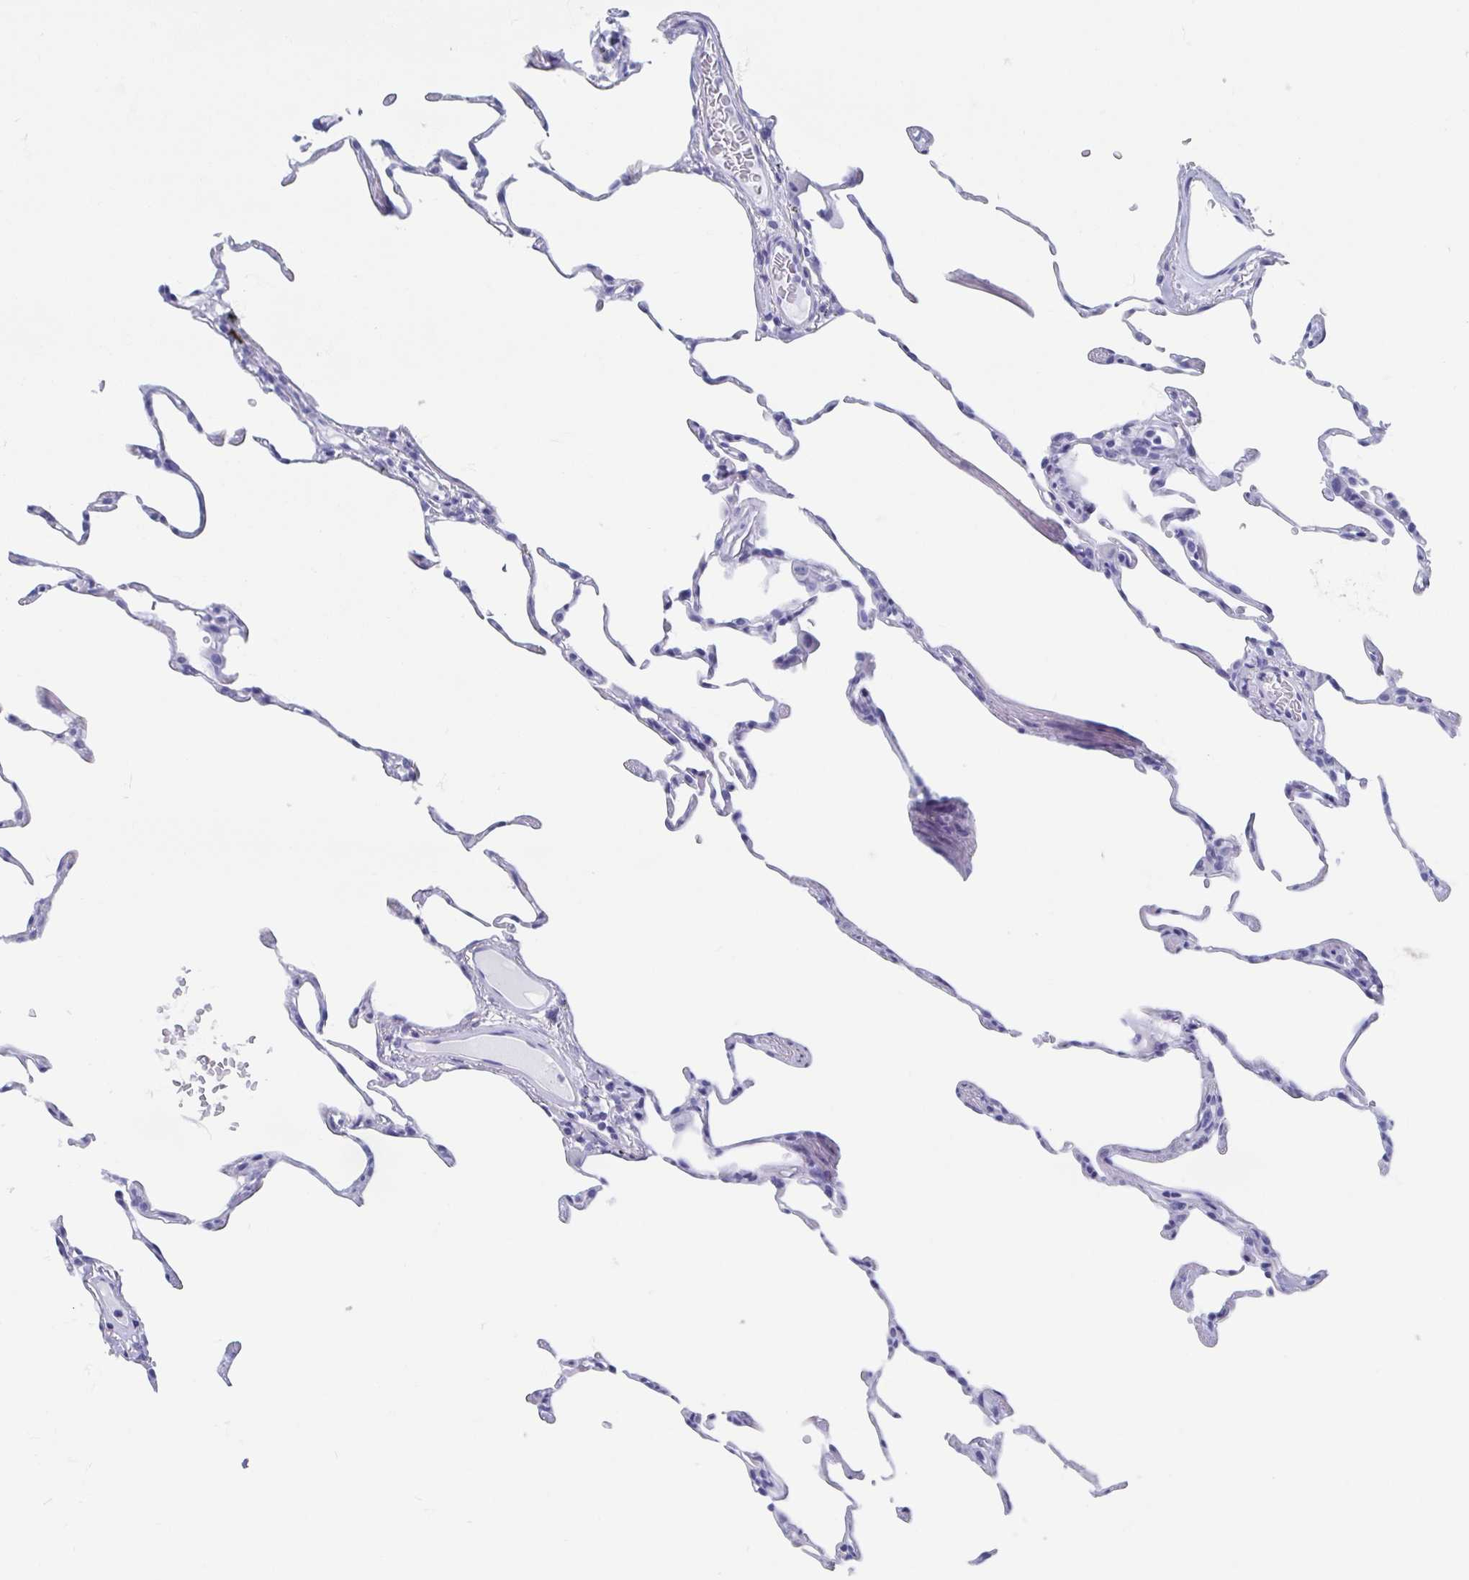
{"staining": {"intensity": "negative", "quantity": "none", "location": "none"}, "tissue": "lung", "cell_type": "Alveolar cells", "image_type": "normal", "snomed": [{"axis": "morphology", "description": "Normal tissue, NOS"}, {"axis": "topography", "description": "Lung"}], "caption": "An immunohistochemistry (IHC) micrograph of normal lung is shown. There is no staining in alveolar cells of lung. The staining was performed using DAB to visualize the protein expression in brown, while the nuclei were stained in blue with hematoxylin (Magnification: 20x).", "gene": "HDGFL1", "patient": {"sex": "female", "age": 57}}